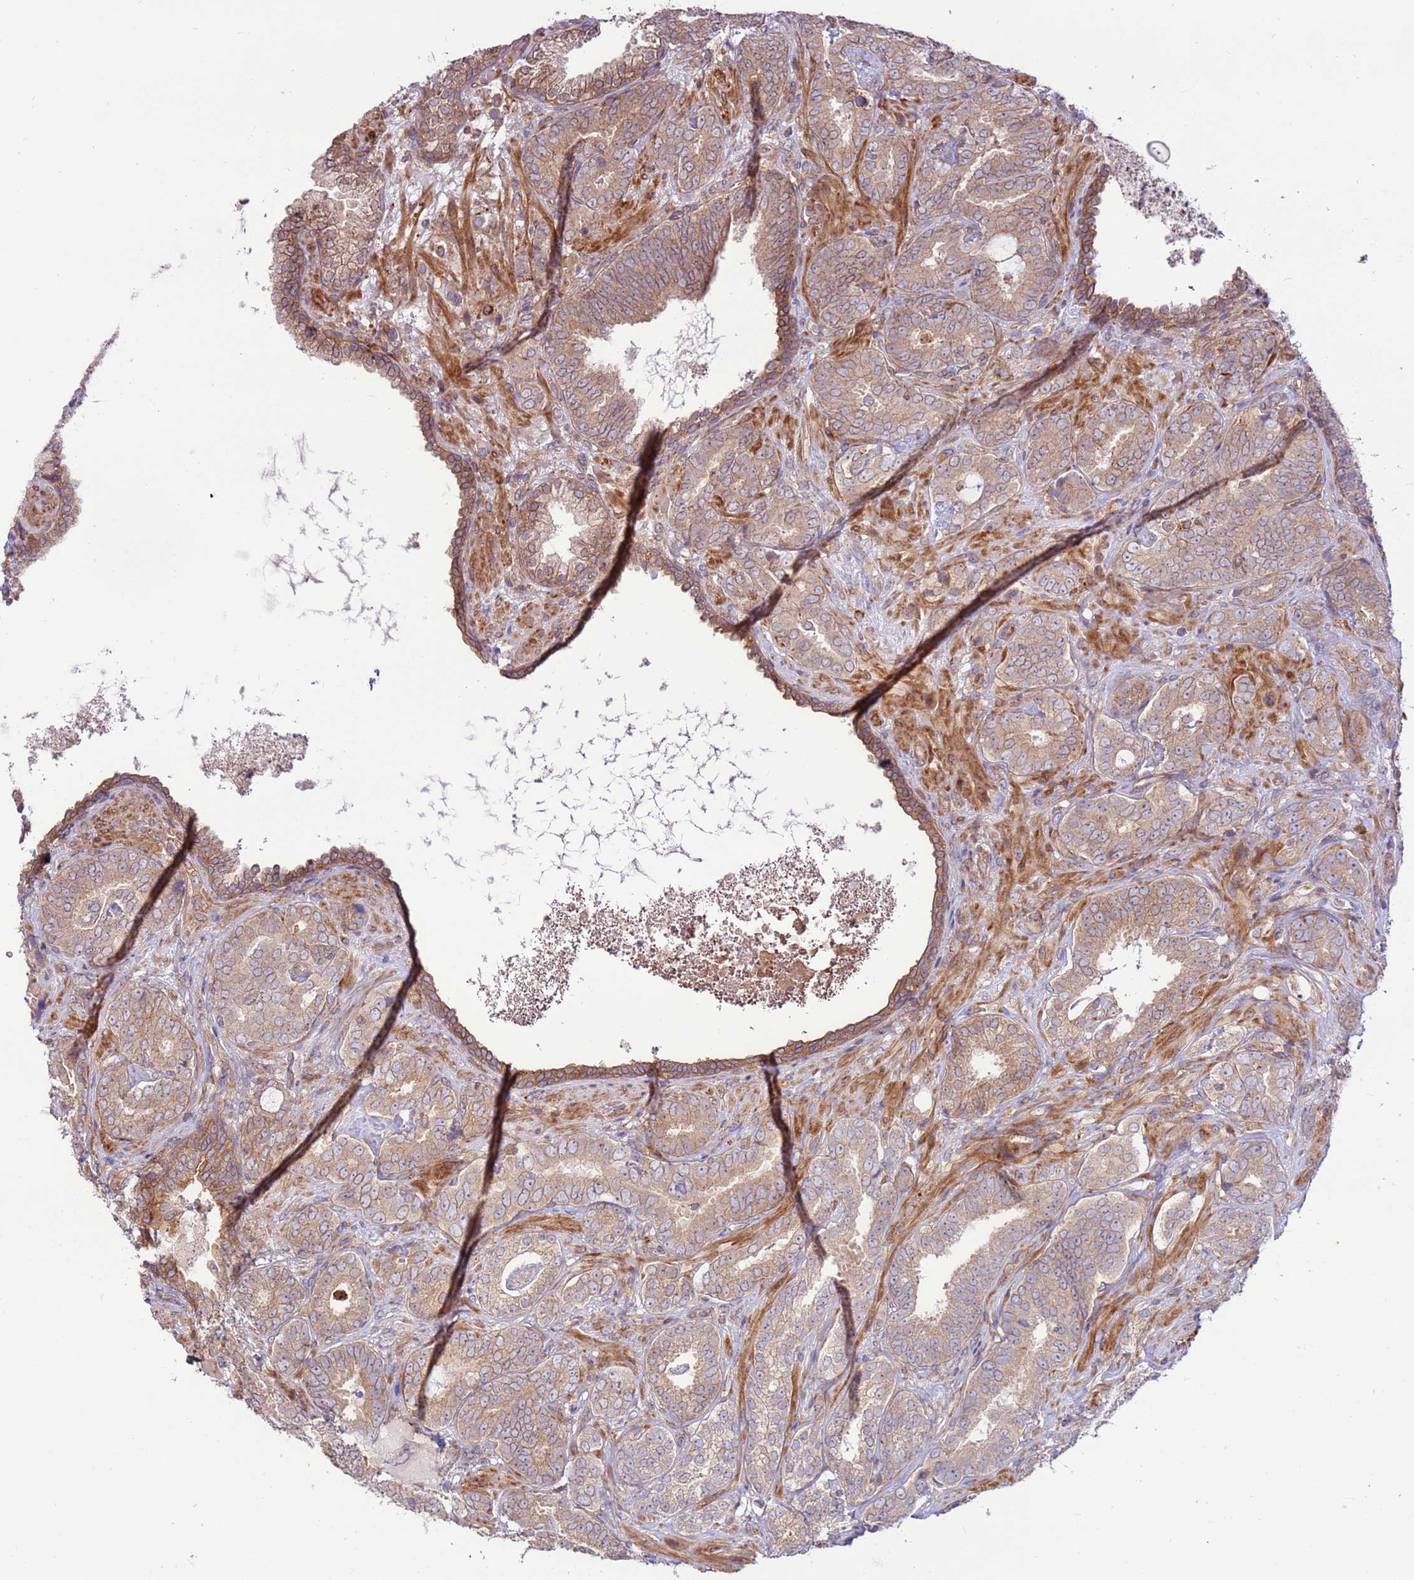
{"staining": {"intensity": "moderate", "quantity": ">75%", "location": "cytoplasmic/membranous"}, "tissue": "prostate cancer", "cell_type": "Tumor cells", "image_type": "cancer", "snomed": [{"axis": "morphology", "description": "Adenocarcinoma, High grade"}, {"axis": "topography", "description": "Prostate"}], "caption": "Immunohistochemistry micrograph of neoplastic tissue: human prostate cancer stained using immunohistochemistry demonstrates medium levels of moderate protein expression localized specifically in the cytoplasmic/membranous of tumor cells, appearing as a cytoplasmic/membranous brown color.", "gene": "DDX19B", "patient": {"sex": "male", "age": 71}}